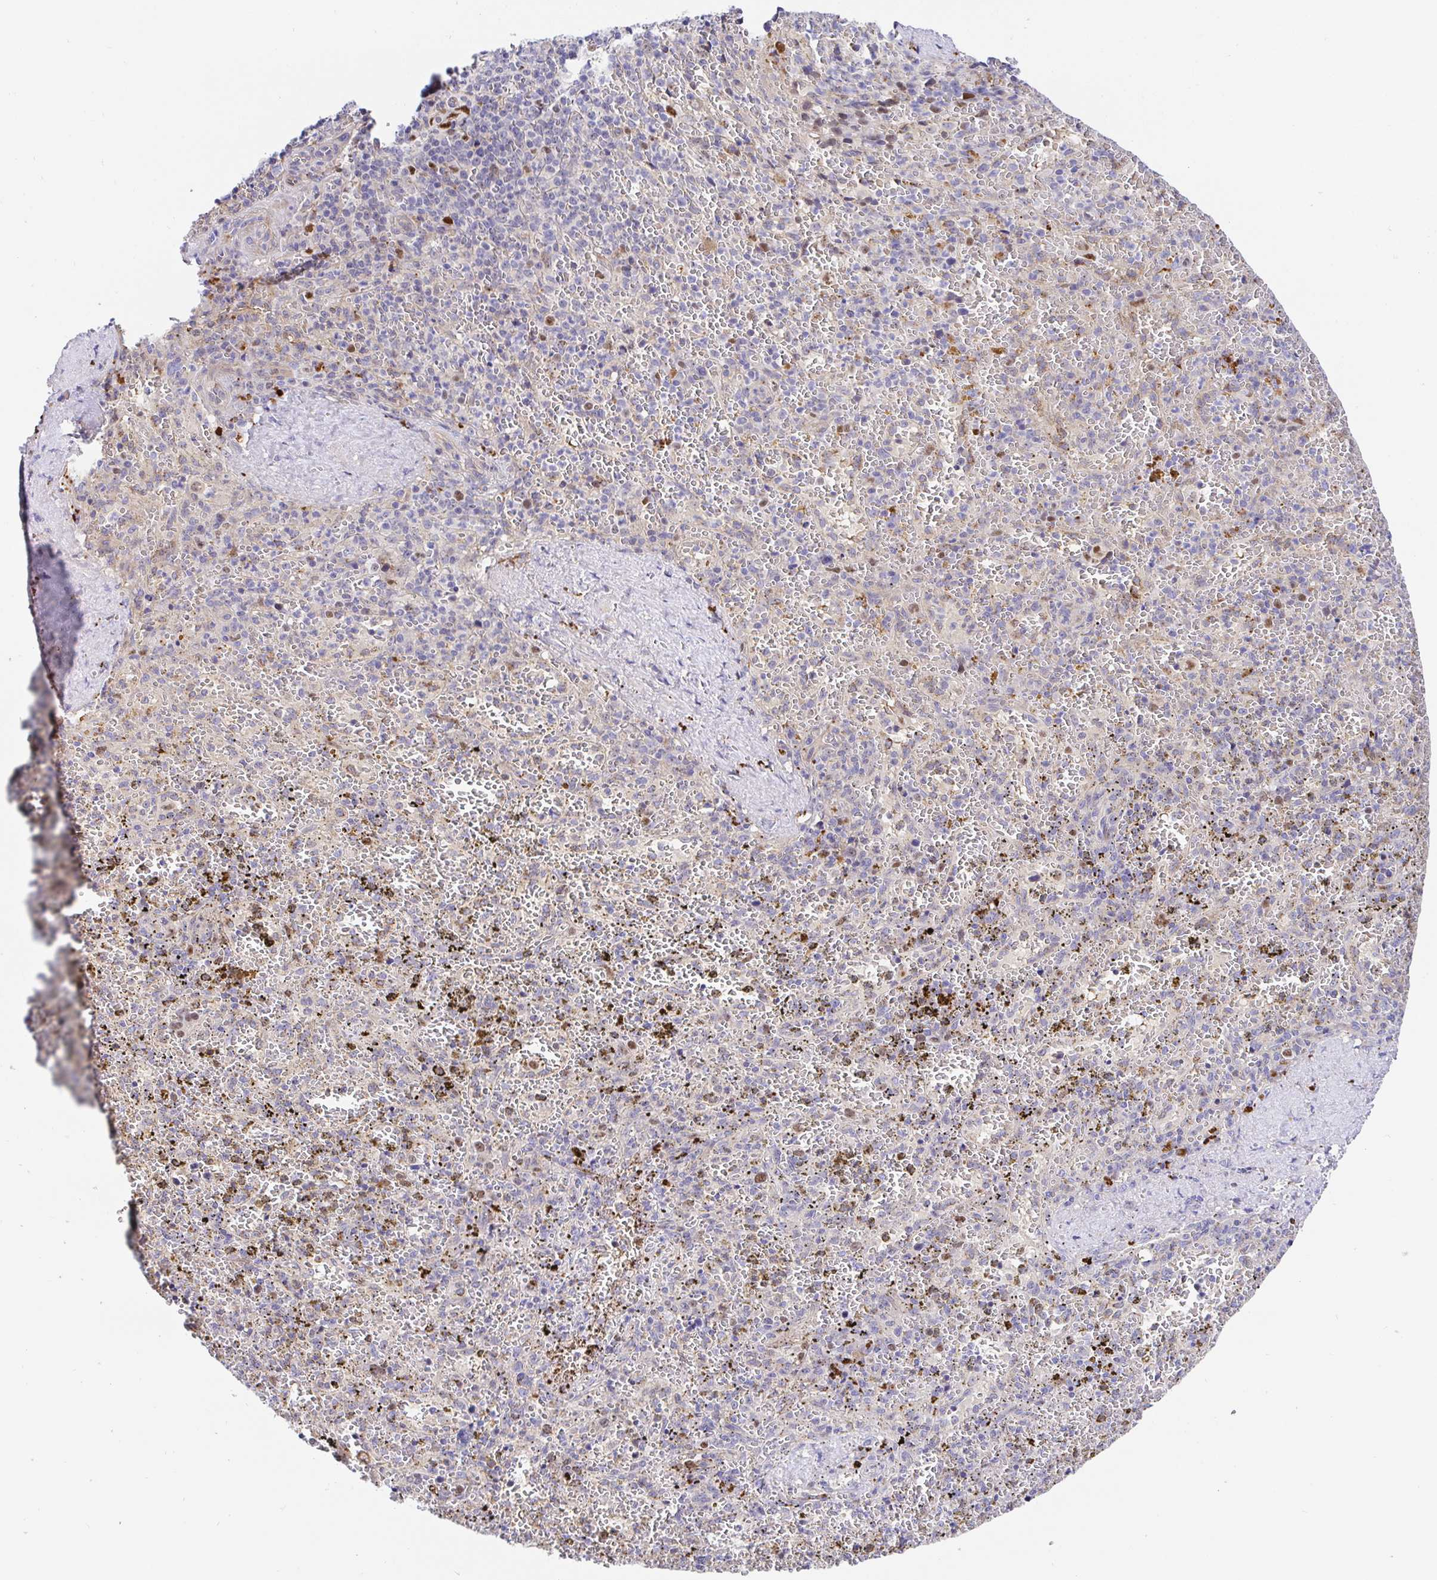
{"staining": {"intensity": "moderate", "quantity": "<25%", "location": "nuclear"}, "tissue": "spleen", "cell_type": "Cells in red pulp", "image_type": "normal", "snomed": [{"axis": "morphology", "description": "Normal tissue, NOS"}, {"axis": "topography", "description": "Spleen"}], "caption": "Brown immunohistochemical staining in benign spleen exhibits moderate nuclear expression in approximately <25% of cells in red pulp.", "gene": "TIMELESS", "patient": {"sex": "female", "age": 50}}